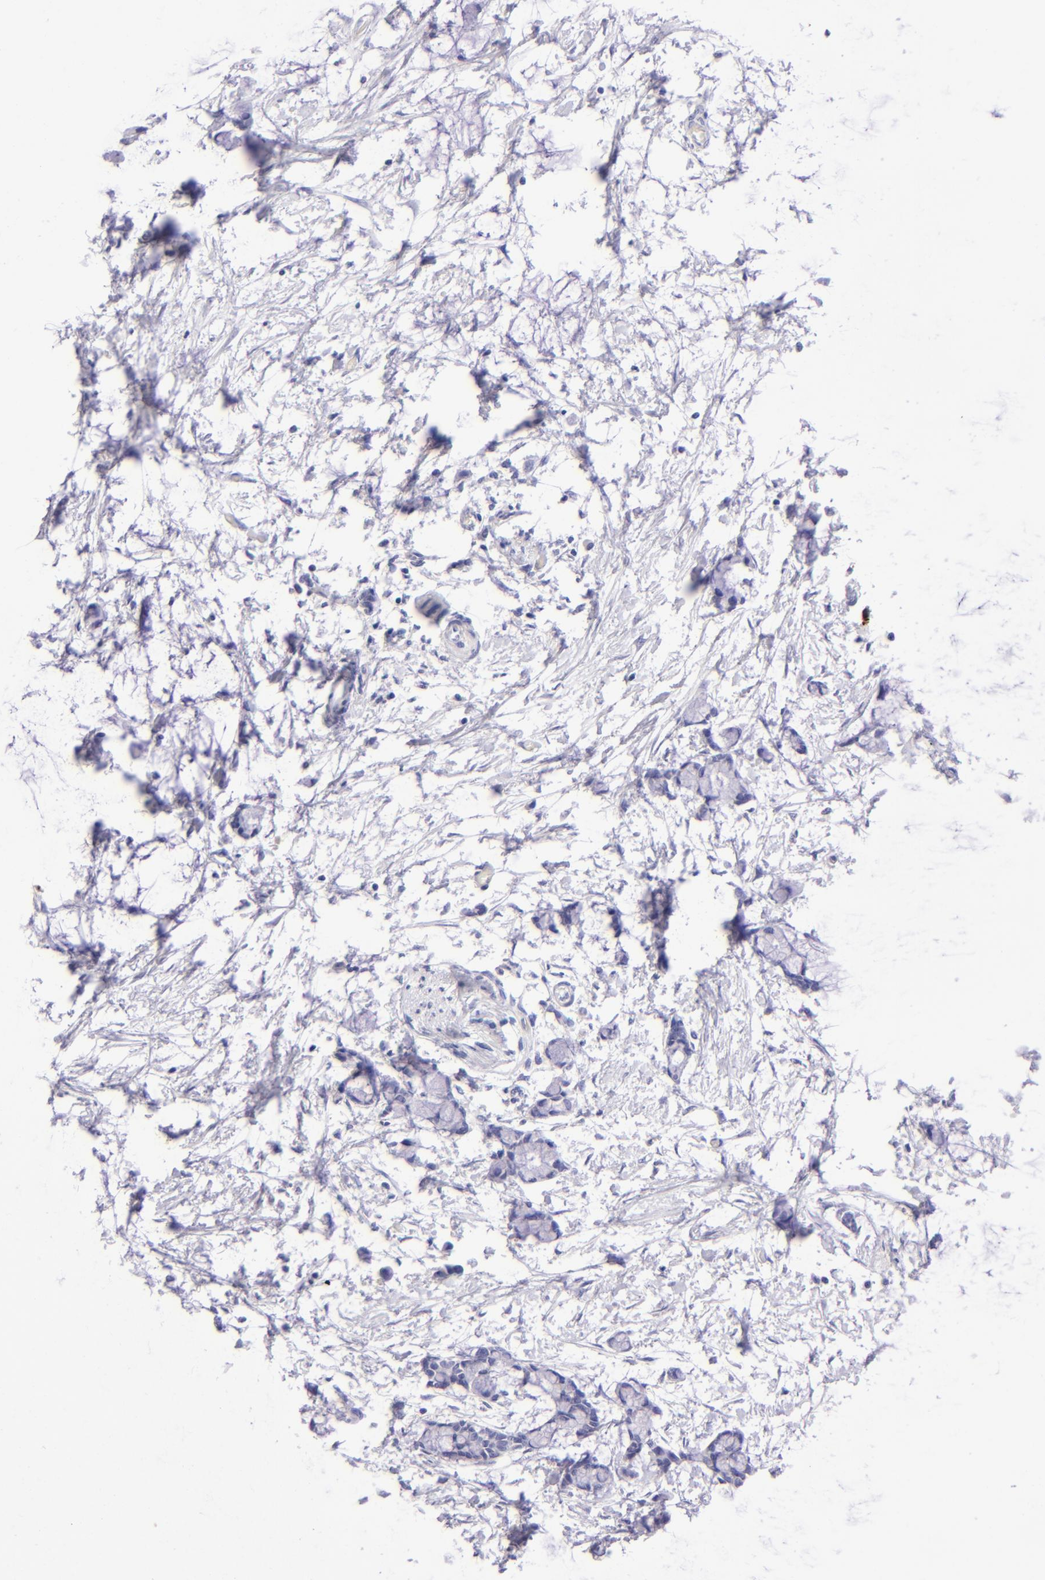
{"staining": {"intensity": "negative", "quantity": "none", "location": "none"}, "tissue": "colorectal cancer", "cell_type": "Tumor cells", "image_type": "cancer", "snomed": [{"axis": "morphology", "description": "Normal tissue, NOS"}, {"axis": "morphology", "description": "Adenocarcinoma, NOS"}, {"axis": "topography", "description": "Colon"}, {"axis": "topography", "description": "Peripheral nerve tissue"}], "caption": "DAB immunohistochemical staining of colorectal adenocarcinoma exhibits no significant expression in tumor cells.", "gene": "TYRP1", "patient": {"sex": "male", "age": 14}}